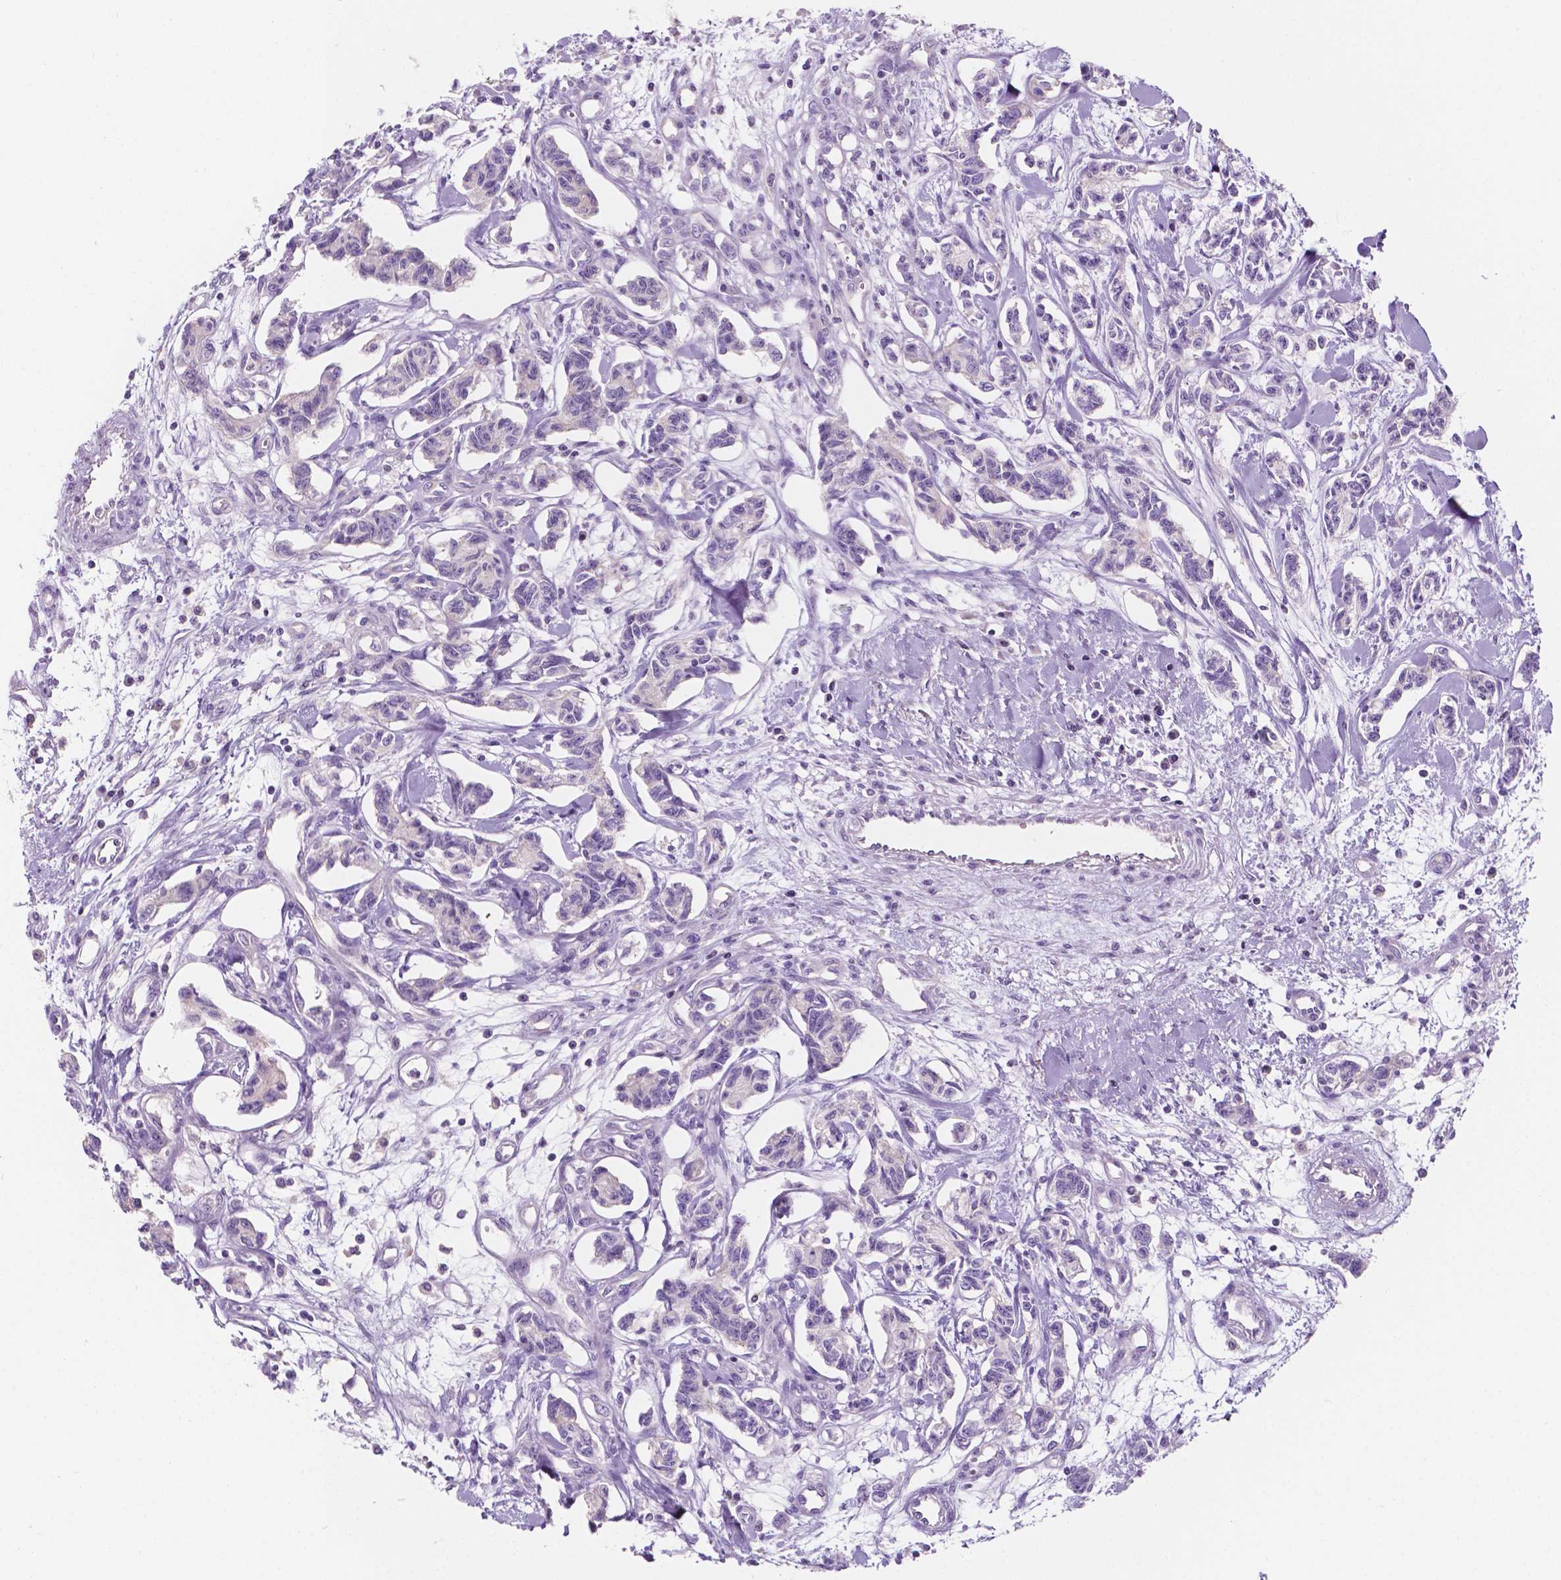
{"staining": {"intensity": "negative", "quantity": "none", "location": "none"}, "tissue": "carcinoid", "cell_type": "Tumor cells", "image_type": "cancer", "snomed": [{"axis": "morphology", "description": "Carcinoid, malignant, NOS"}, {"axis": "topography", "description": "Kidney"}], "caption": "DAB (3,3'-diaminobenzidine) immunohistochemical staining of human carcinoid (malignant) demonstrates no significant positivity in tumor cells.", "gene": "SIRT2", "patient": {"sex": "female", "age": 41}}